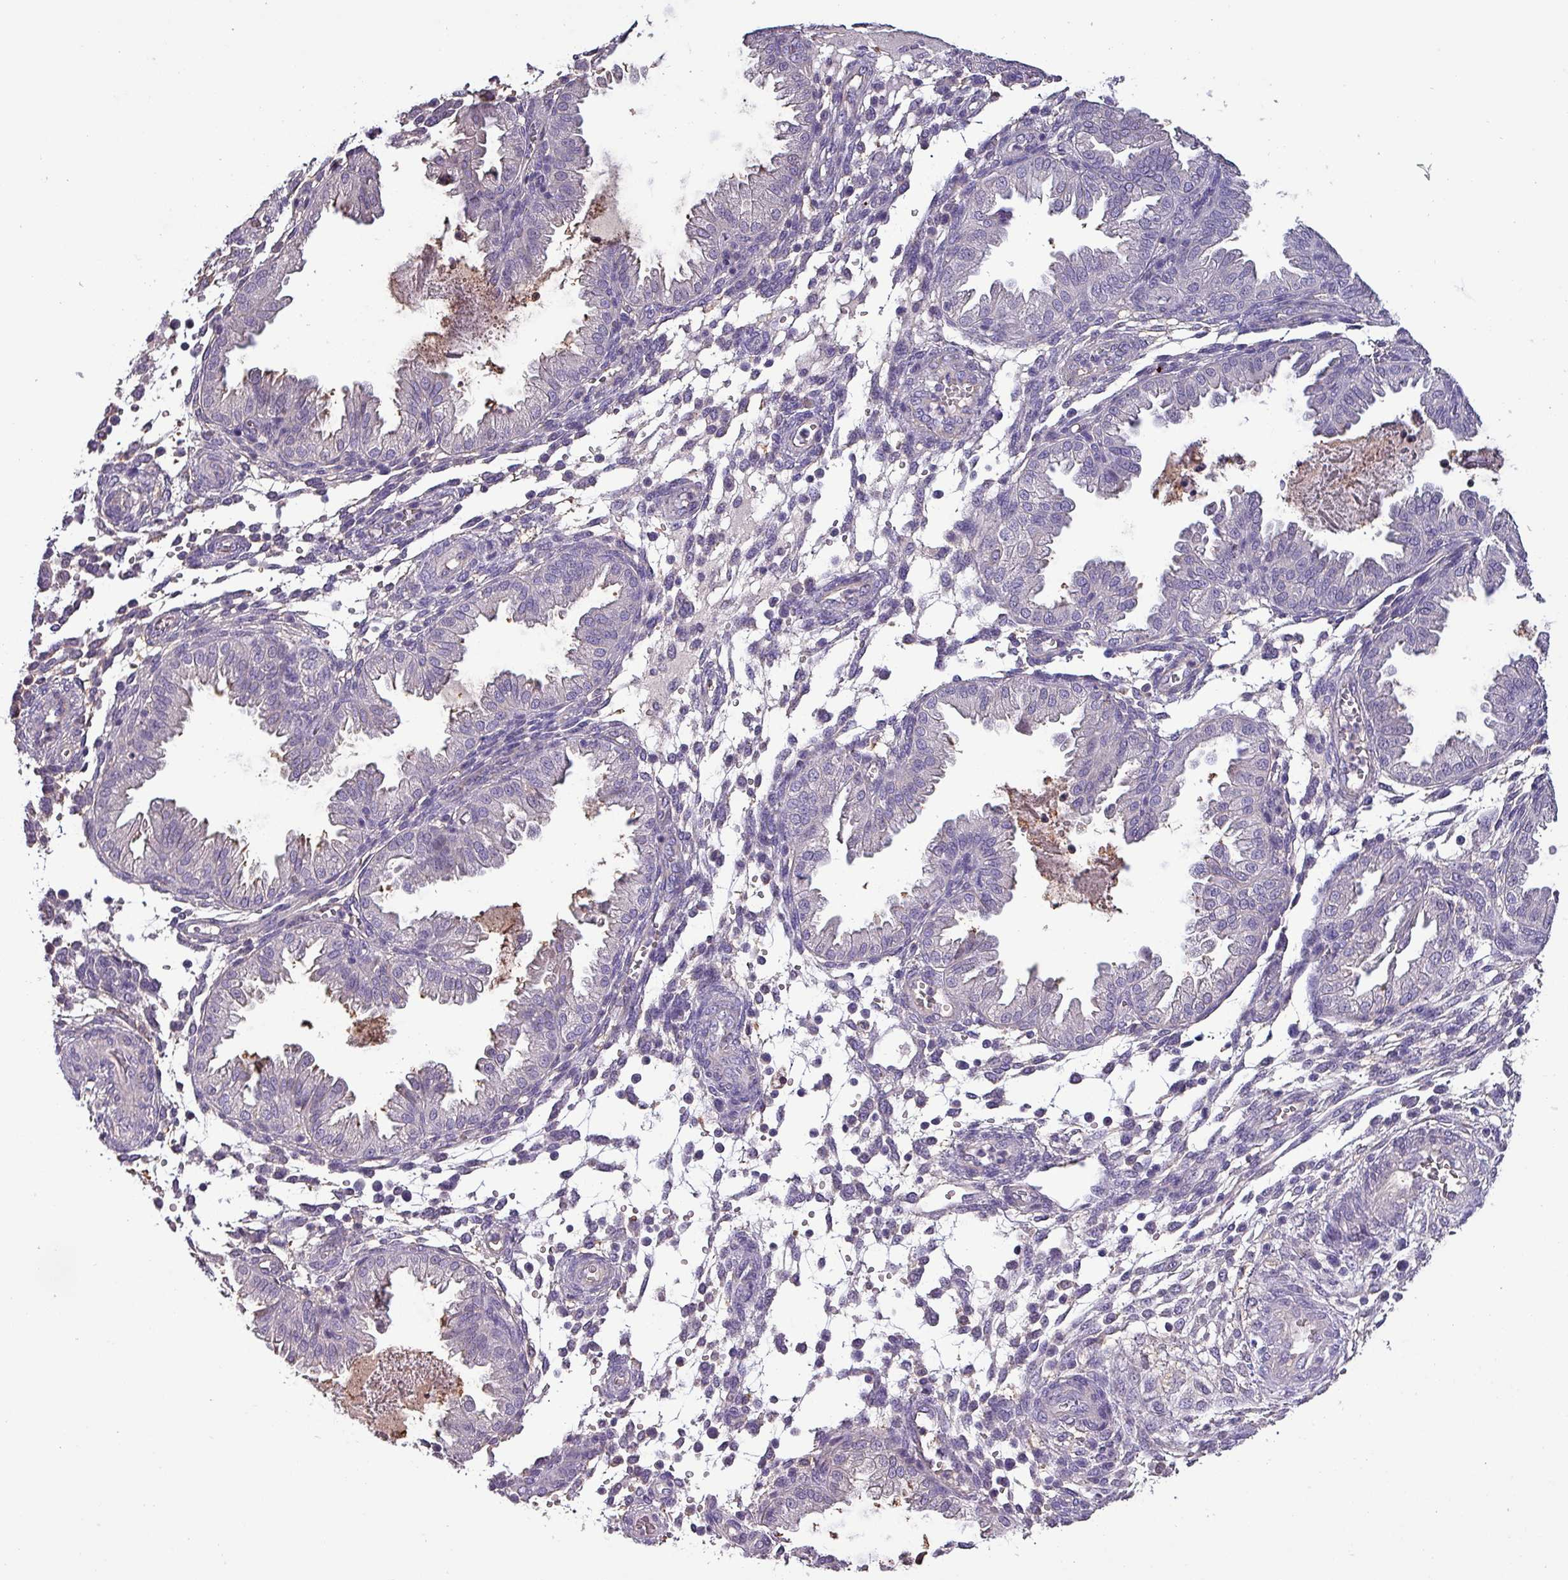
{"staining": {"intensity": "negative", "quantity": "none", "location": "none"}, "tissue": "endometrium", "cell_type": "Cells in endometrial stroma", "image_type": "normal", "snomed": [{"axis": "morphology", "description": "Normal tissue, NOS"}, {"axis": "topography", "description": "Endometrium"}], "caption": "A histopathology image of endometrium stained for a protein exhibits no brown staining in cells in endometrial stroma. (Stains: DAB (3,3'-diaminobenzidine) immunohistochemistry (IHC) with hematoxylin counter stain, Microscopy: brightfield microscopy at high magnification).", "gene": "HTRA4", "patient": {"sex": "female", "age": 33}}